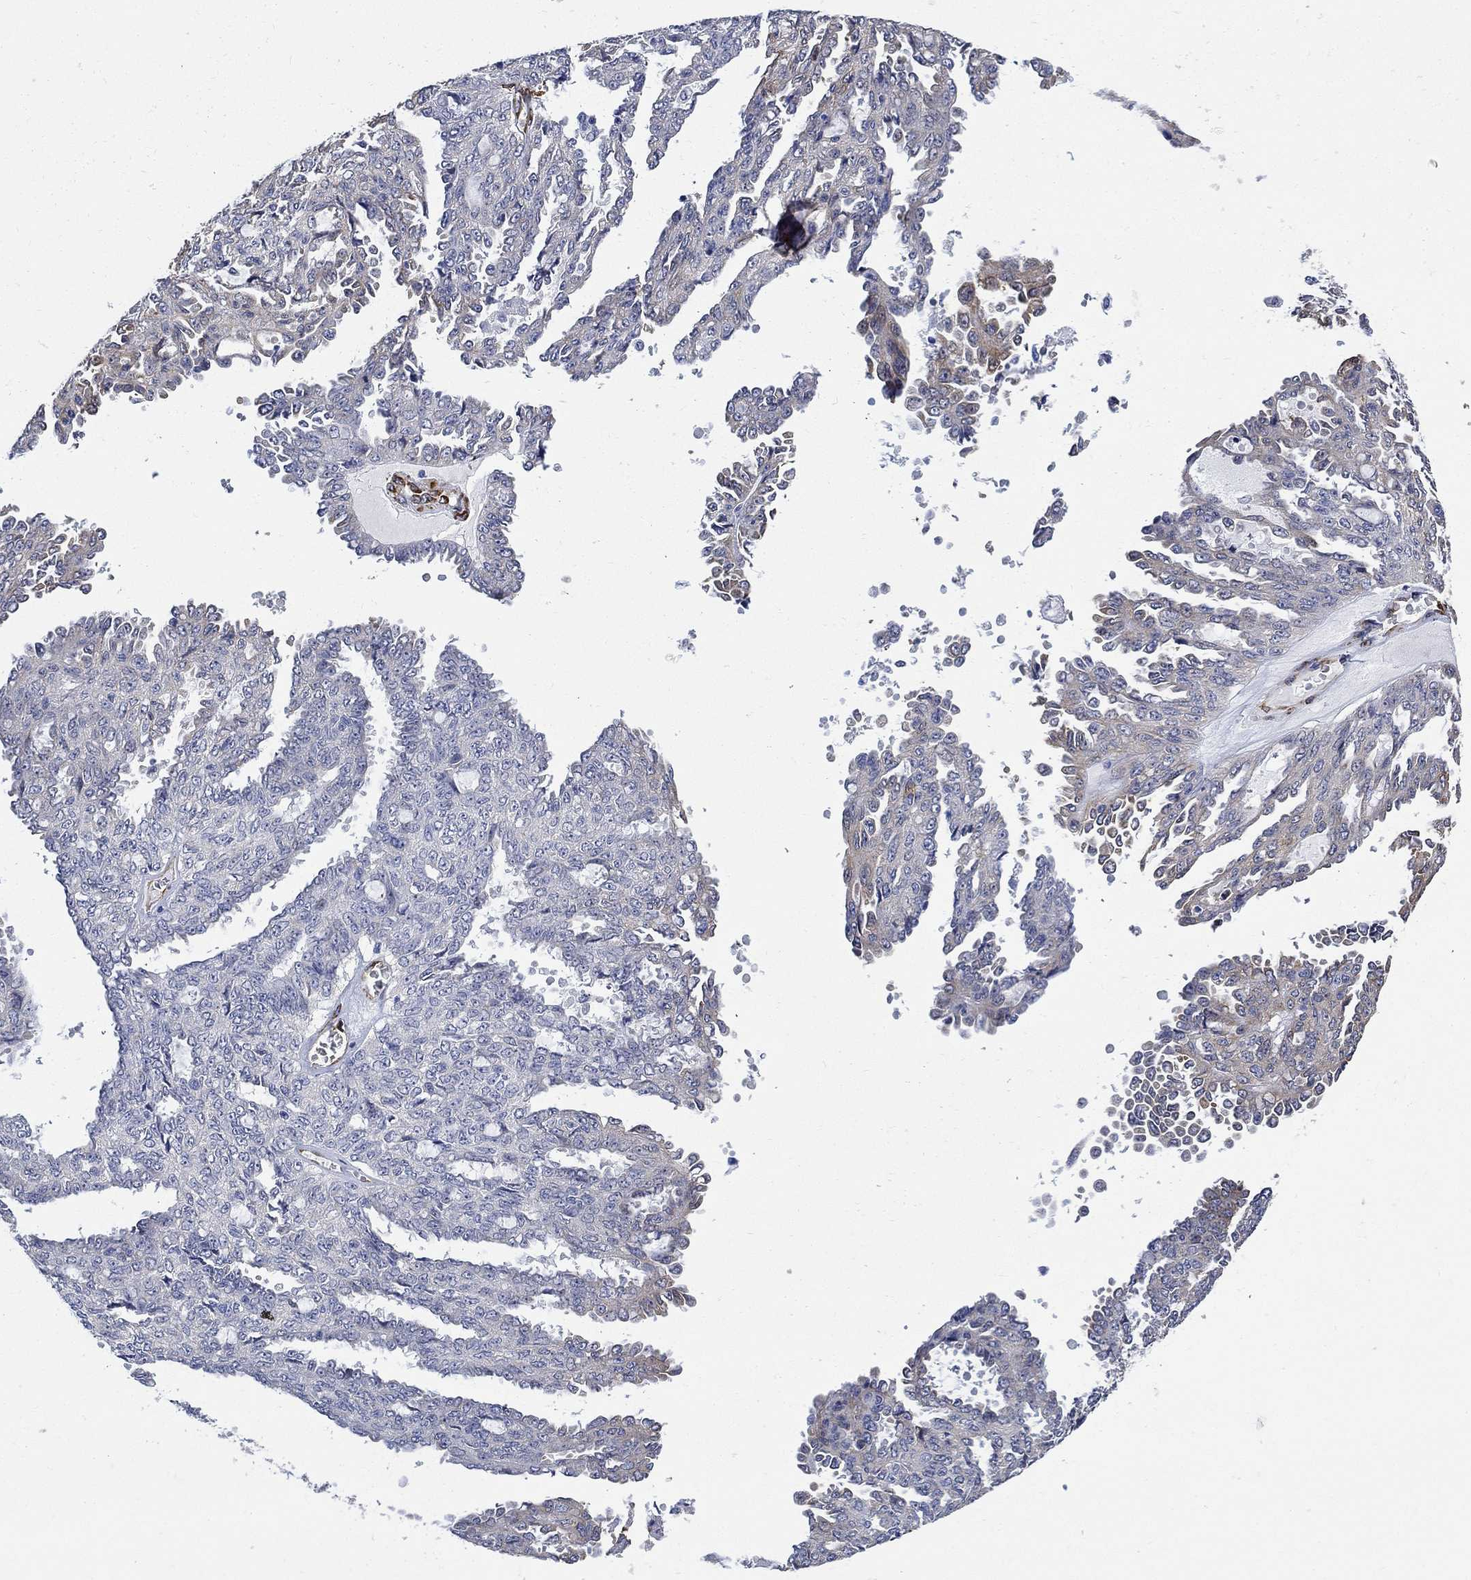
{"staining": {"intensity": "moderate", "quantity": "<25%", "location": "cytoplasmic/membranous"}, "tissue": "ovarian cancer", "cell_type": "Tumor cells", "image_type": "cancer", "snomed": [{"axis": "morphology", "description": "Cystadenocarcinoma, serous, NOS"}, {"axis": "topography", "description": "Ovary"}], "caption": "Brown immunohistochemical staining in human ovarian cancer shows moderate cytoplasmic/membranous positivity in about <25% of tumor cells. (DAB IHC with brightfield microscopy, high magnification).", "gene": "TGM2", "patient": {"sex": "female", "age": 71}}